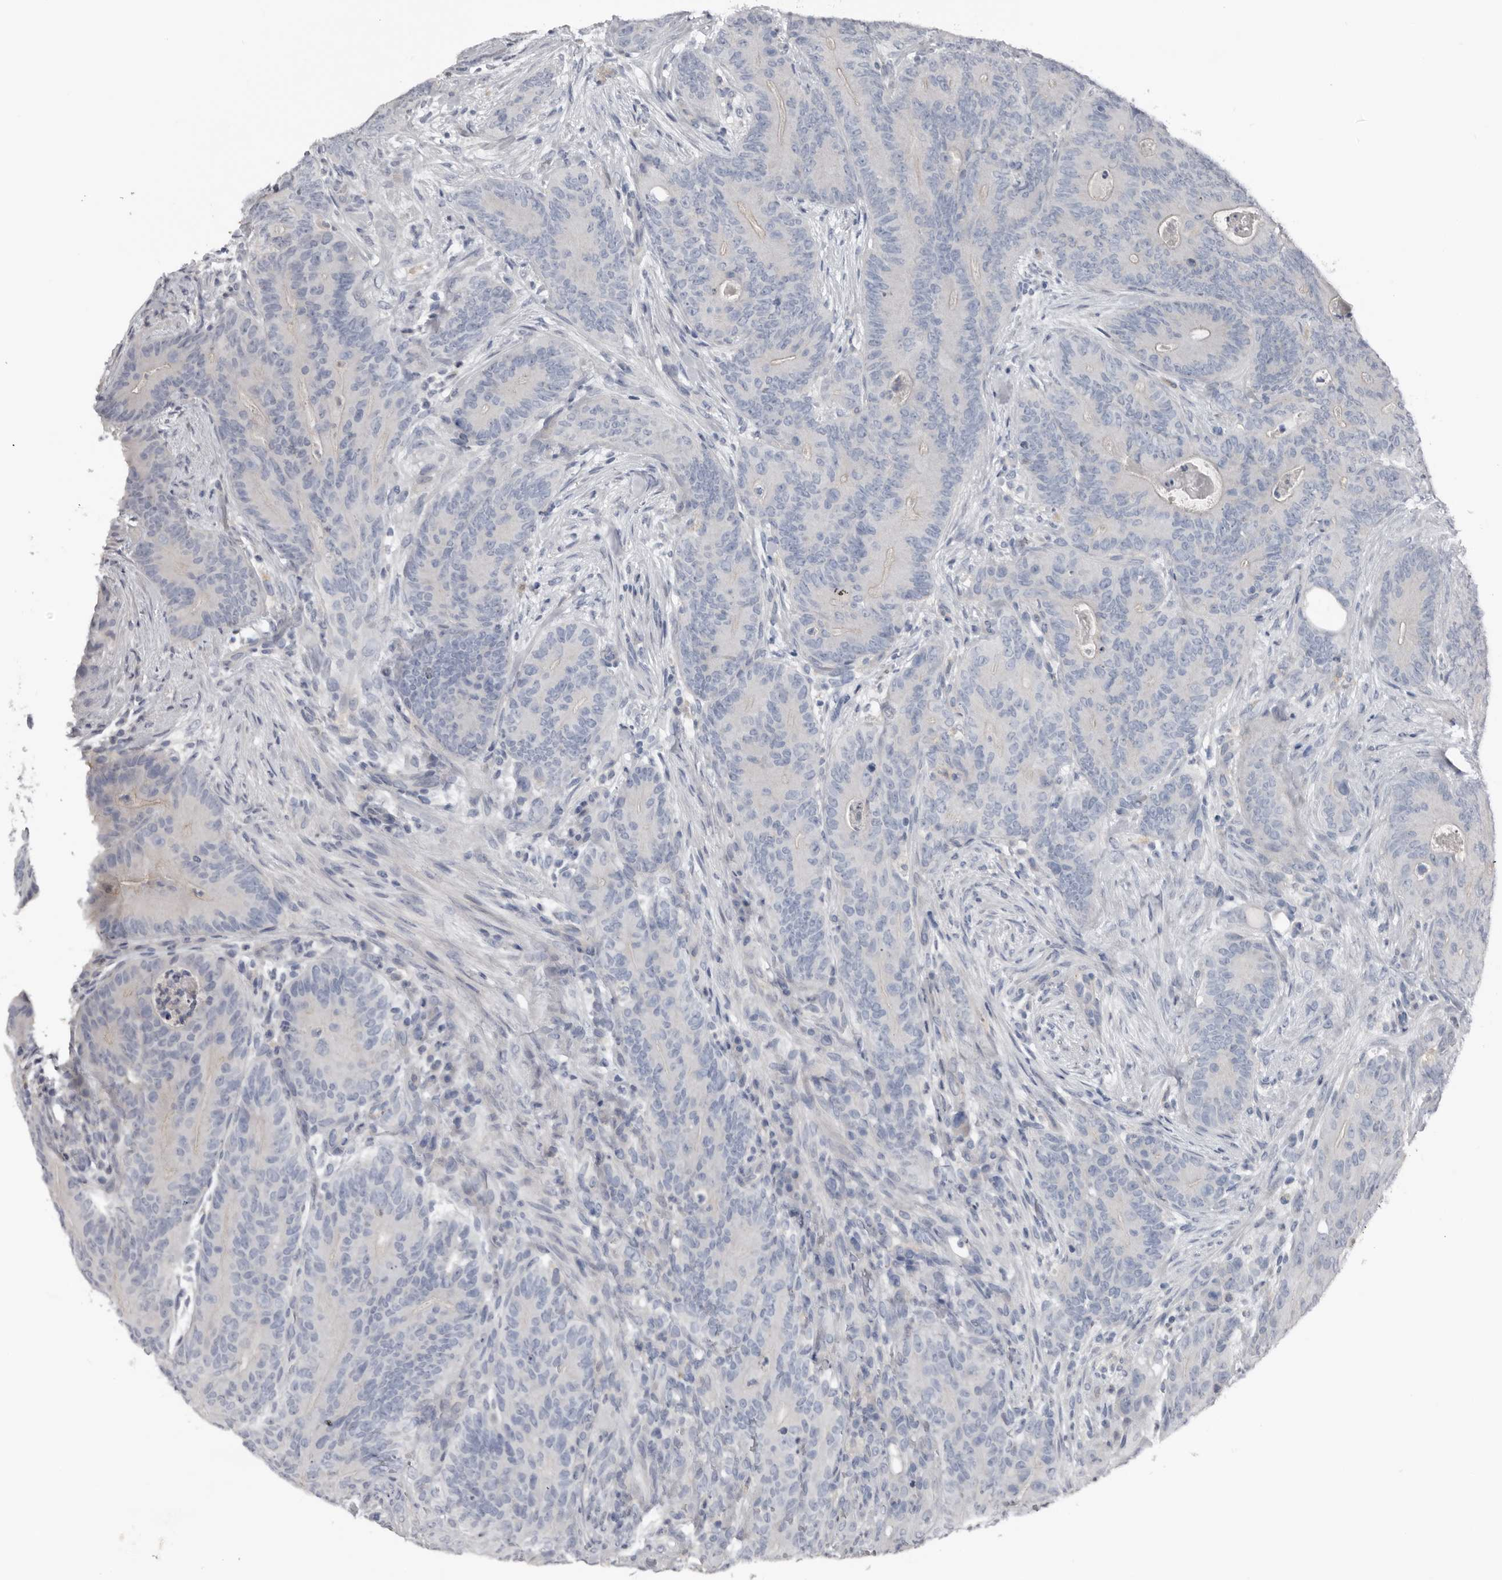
{"staining": {"intensity": "negative", "quantity": "none", "location": "none"}, "tissue": "colorectal cancer", "cell_type": "Tumor cells", "image_type": "cancer", "snomed": [{"axis": "morphology", "description": "Normal tissue, NOS"}, {"axis": "topography", "description": "Colon"}], "caption": "Protein analysis of colorectal cancer shows no significant staining in tumor cells.", "gene": "FABP7", "patient": {"sex": "female", "age": 82}}